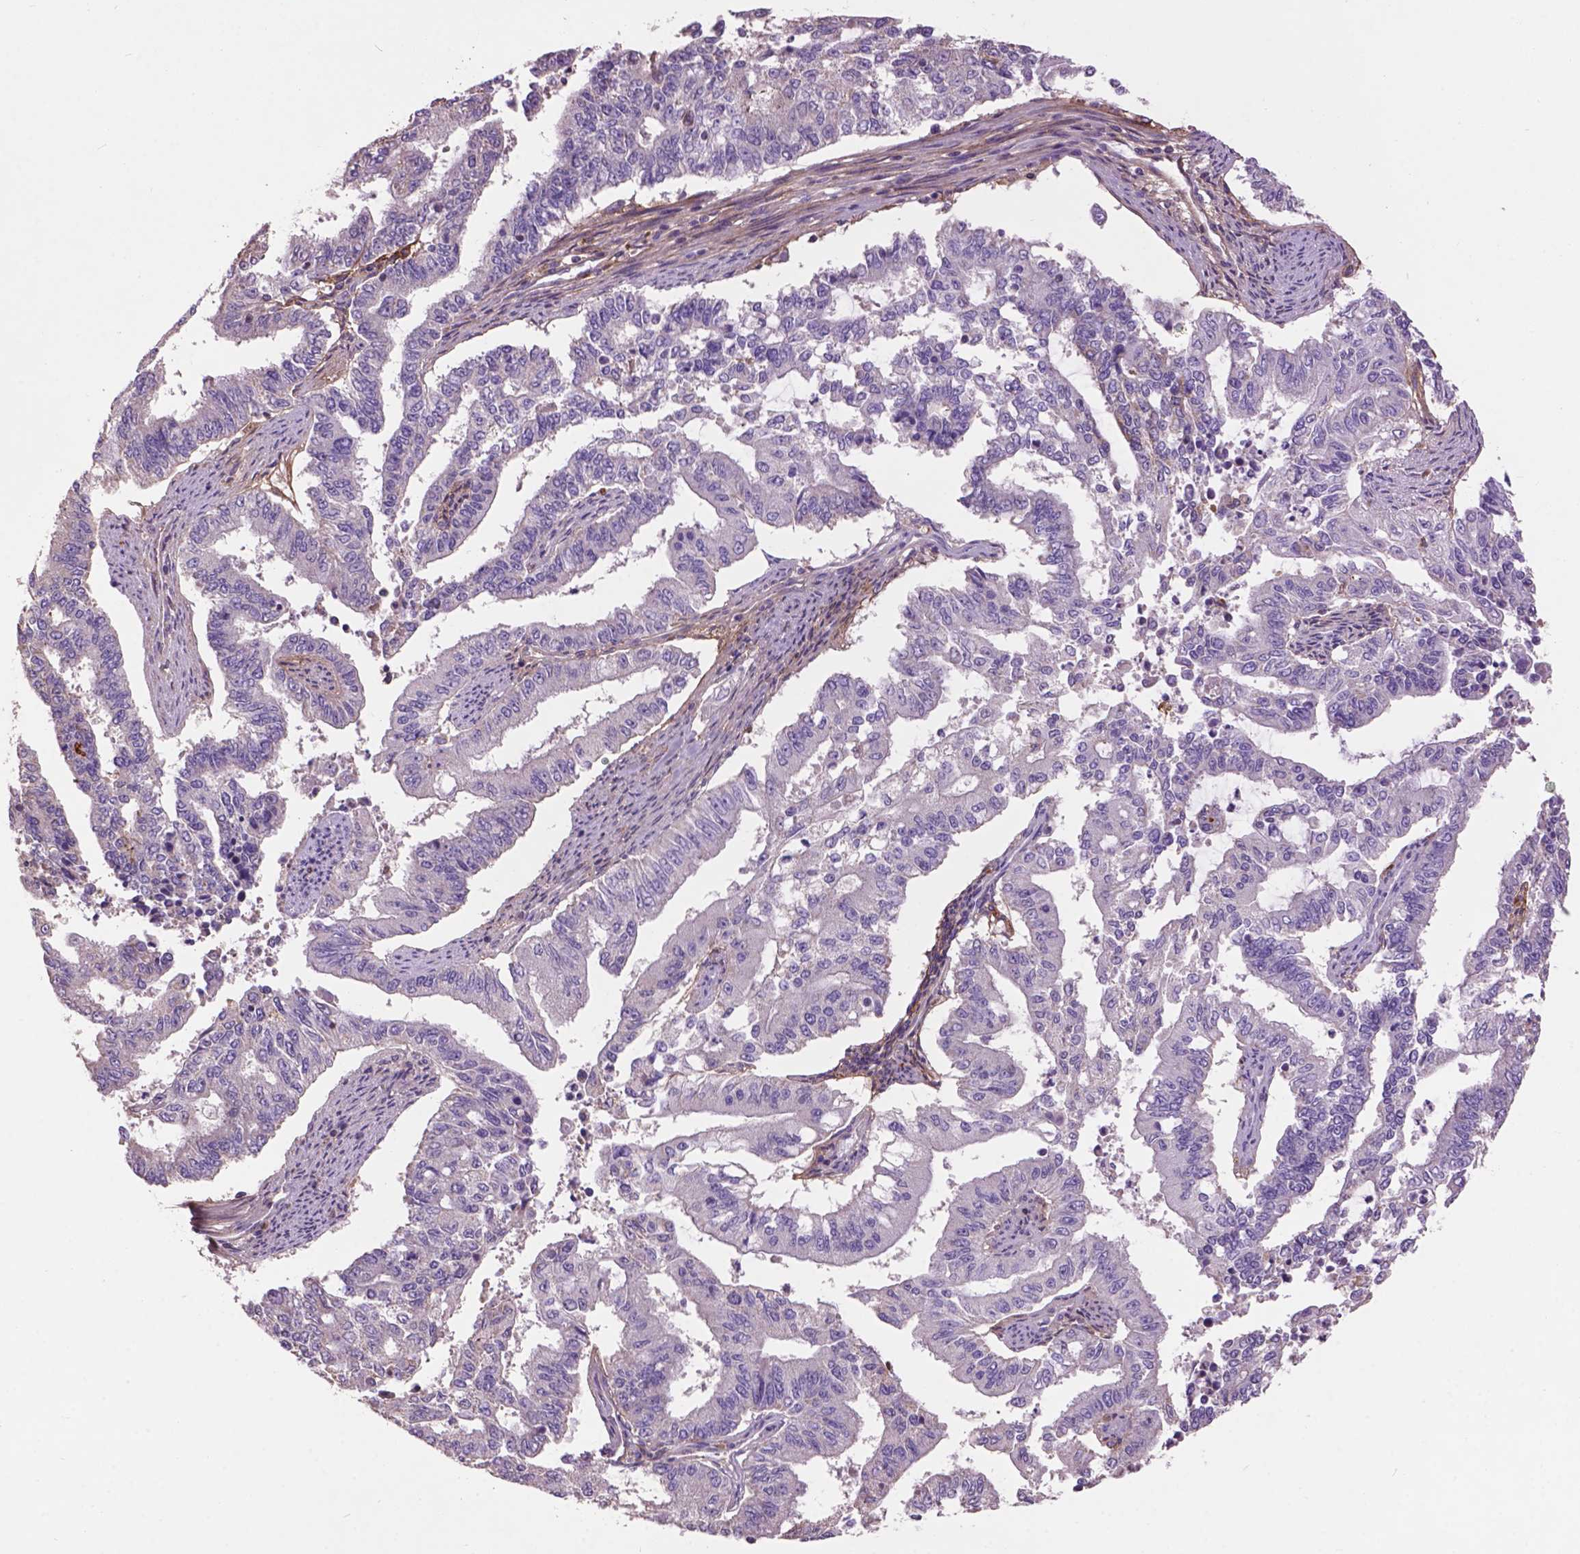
{"staining": {"intensity": "negative", "quantity": "none", "location": "none"}, "tissue": "endometrial cancer", "cell_type": "Tumor cells", "image_type": "cancer", "snomed": [{"axis": "morphology", "description": "Adenocarcinoma, NOS"}, {"axis": "topography", "description": "Uterus"}], "caption": "Immunohistochemistry (IHC) histopathology image of neoplastic tissue: human endometrial cancer stained with DAB (3,3'-diaminobenzidine) exhibits no significant protein expression in tumor cells.", "gene": "LRRC3C", "patient": {"sex": "female", "age": 59}}